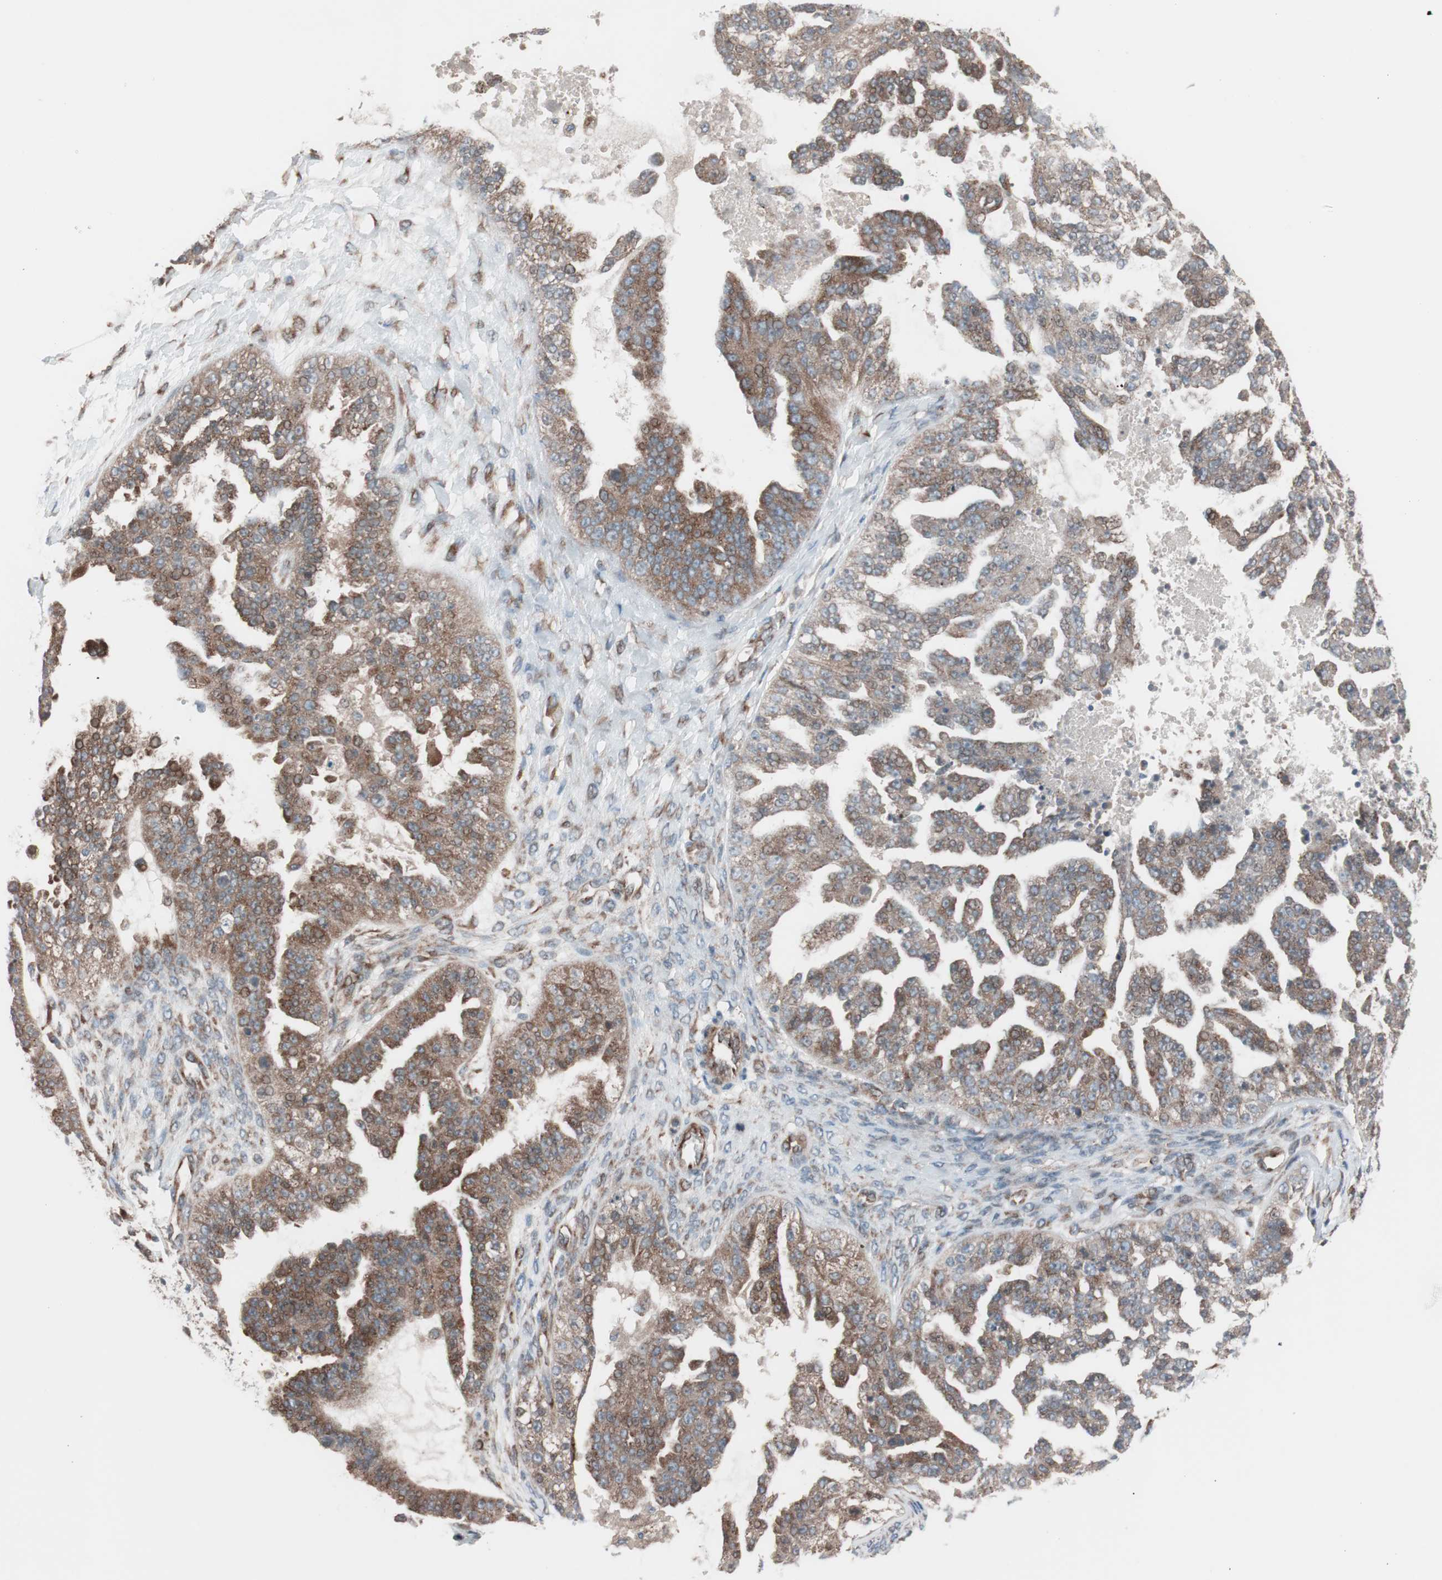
{"staining": {"intensity": "moderate", "quantity": ">75%", "location": "cytoplasmic/membranous"}, "tissue": "ovarian cancer", "cell_type": "Tumor cells", "image_type": "cancer", "snomed": [{"axis": "morphology", "description": "Carcinoma, NOS"}, {"axis": "topography", "description": "Soft tissue"}, {"axis": "topography", "description": "Ovary"}], "caption": "Brown immunohistochemical staining in human carcinoma (ovarian) exhibits moderate cytoplasmic/membranous positivity in approximately >75% of tumor cells.", "gene": "SEC31A", "patient": {"sex": "female", "age": 54}}